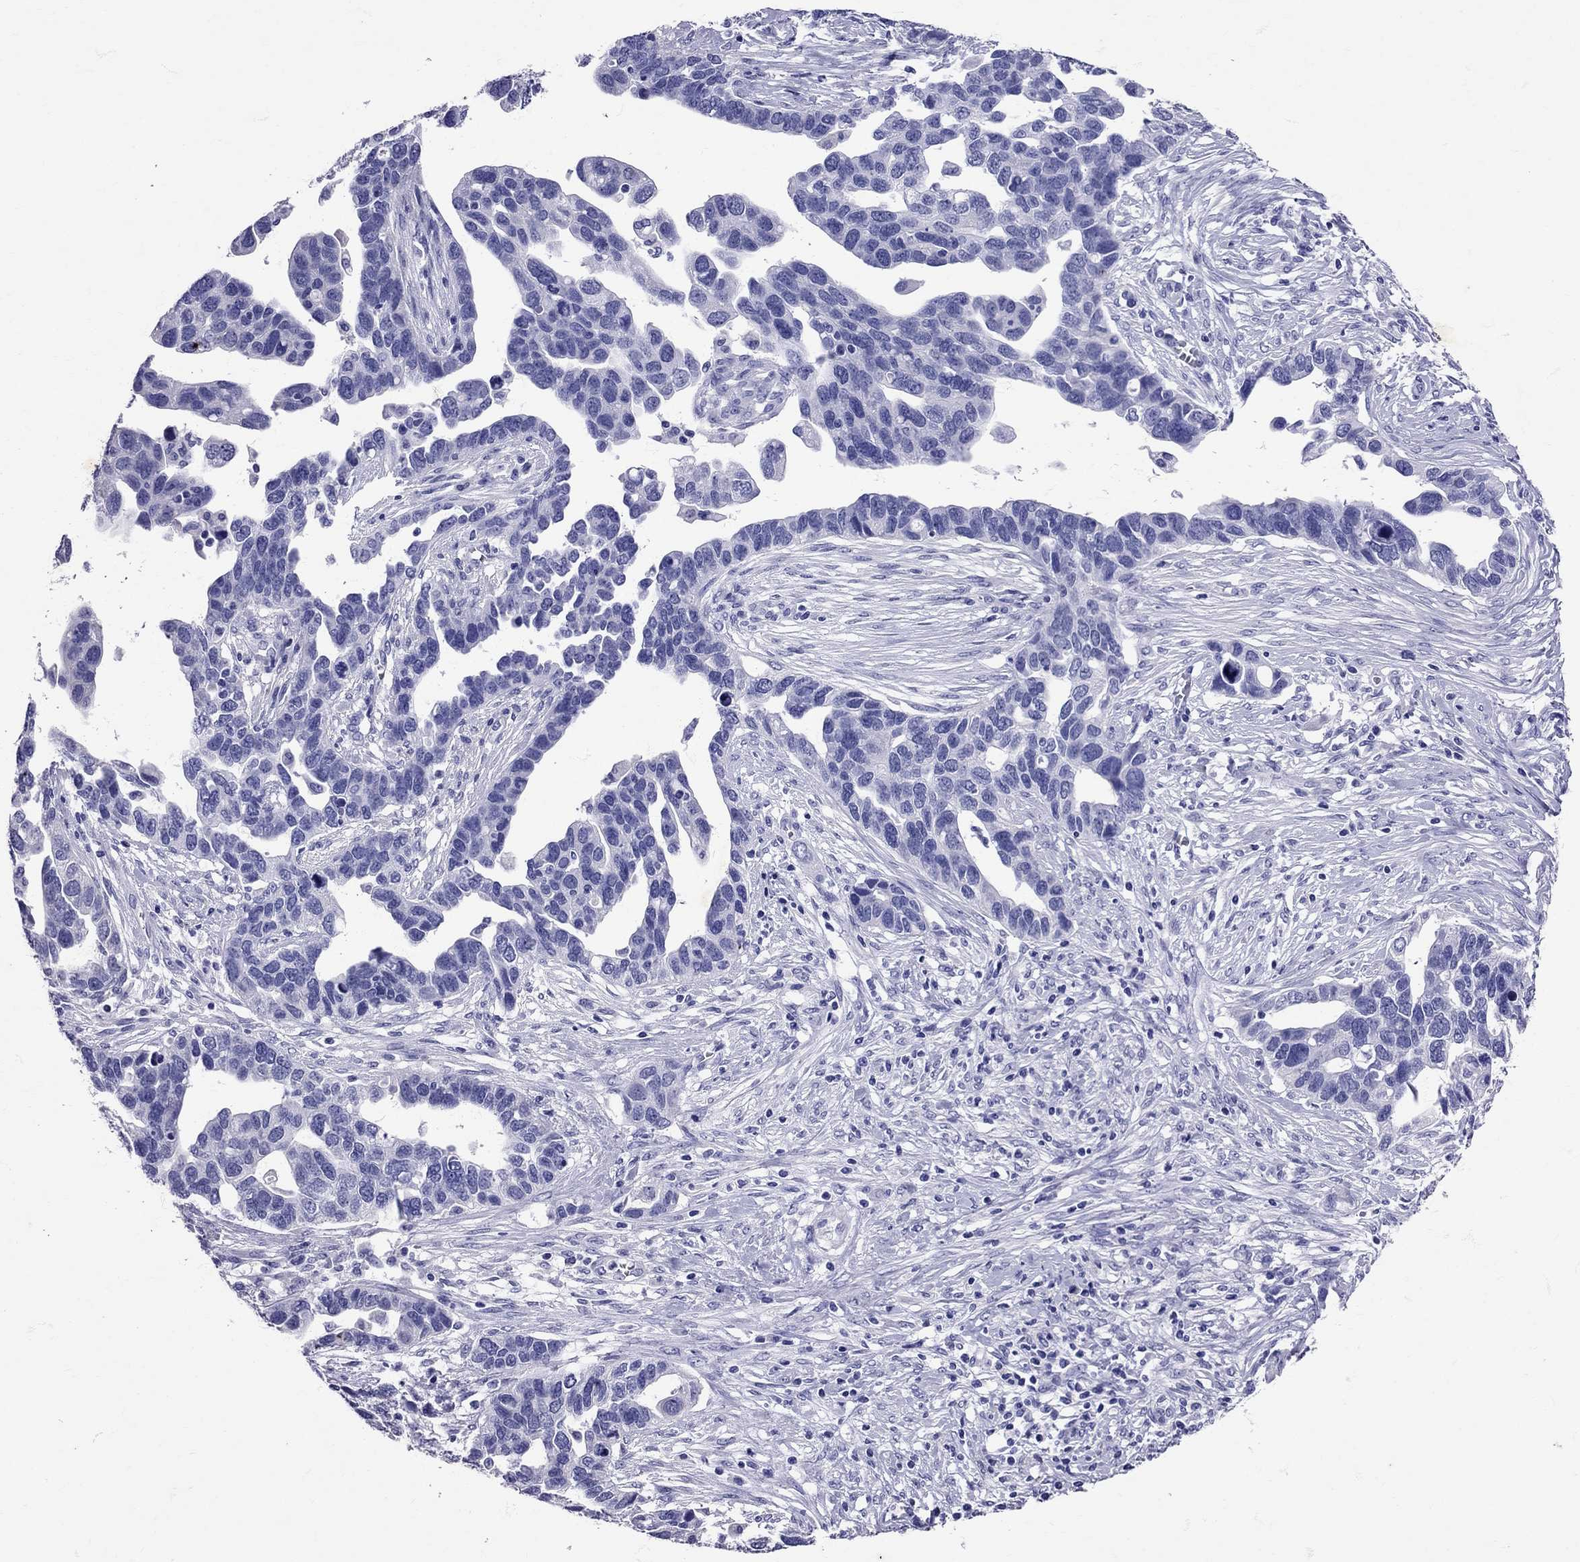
{"staining": {"intensity": "negative", "quantity": "none", "location": "none"}, "tissue": "ovarian cancer", "cell_type": "Tumor cells", "image_type": "cancer", "snomed": [{"axis": "morphology", "description": "Cystadenocarcinoma, serous, NOS"}, {"axis": "topography", "description": "Ovary"}], "caption": "Immunohistochemical staining of ovarian cancer (serous cystadenocarcinoma) displays no significant expression in tumor cells.", "gene": "AVP", "patient": {"sex": "female", "age": 54}}